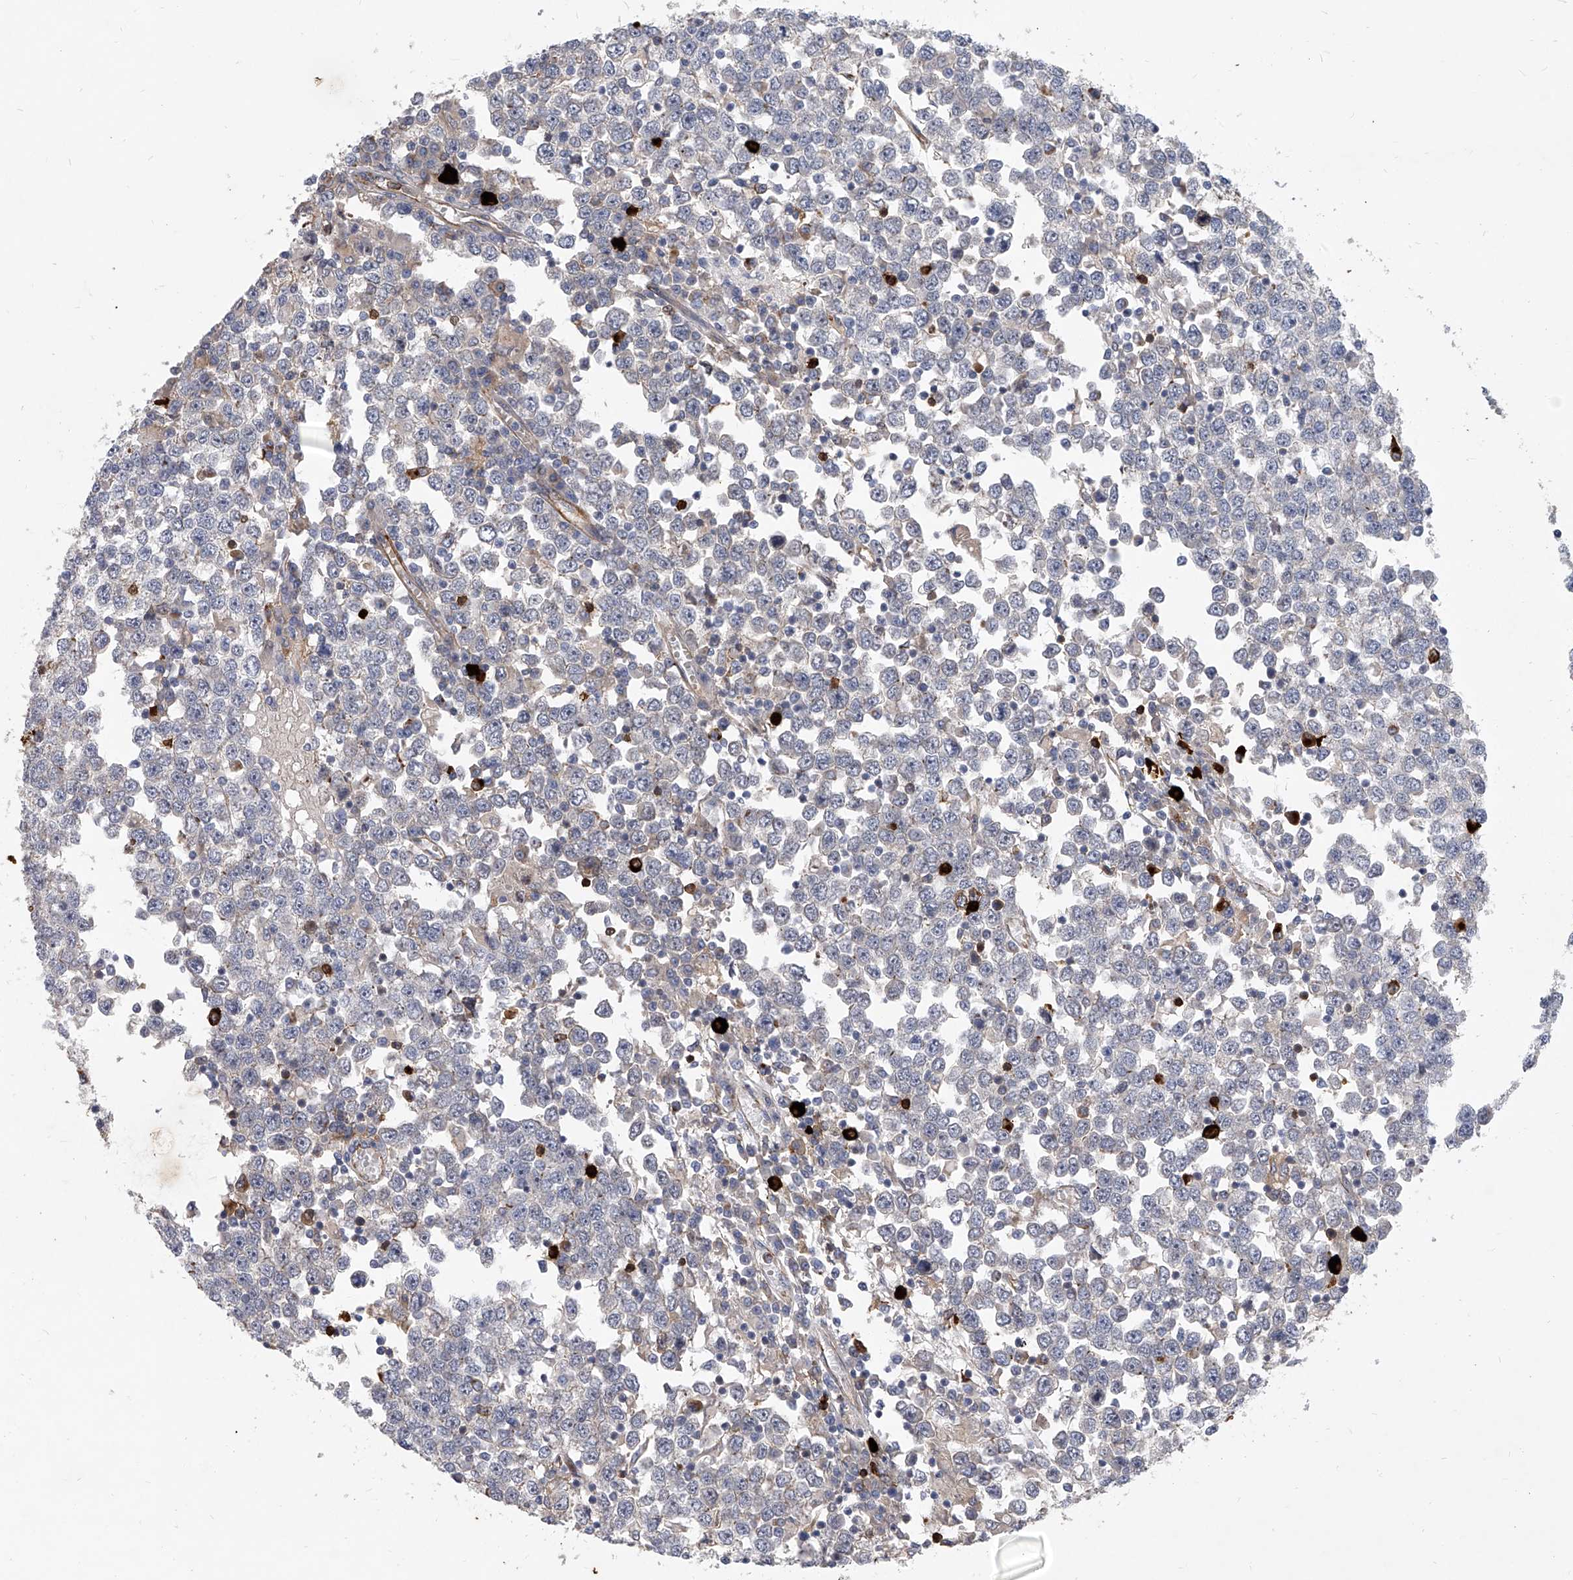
{"staining": {"intensity": "negative", "quantity": "none", "location": "none"}, "tissue": "testis cancer", "cell_type": "Tumor cells", "image_type": "cancer", "snomed": [{"axis": "morphology", "description": "Seminoma, NOS"}, {"axis": "topography", "description": "Testis"}], "caption": "This histopathology image is of testis cancer stained with immunohistochemistry (IHC) to label a protein in brown with the nuclei are counter-stained blue. There is no staining in tumor cells.", "gene": "MINDY4", "patient": {"sex": "male", "age": 65}}